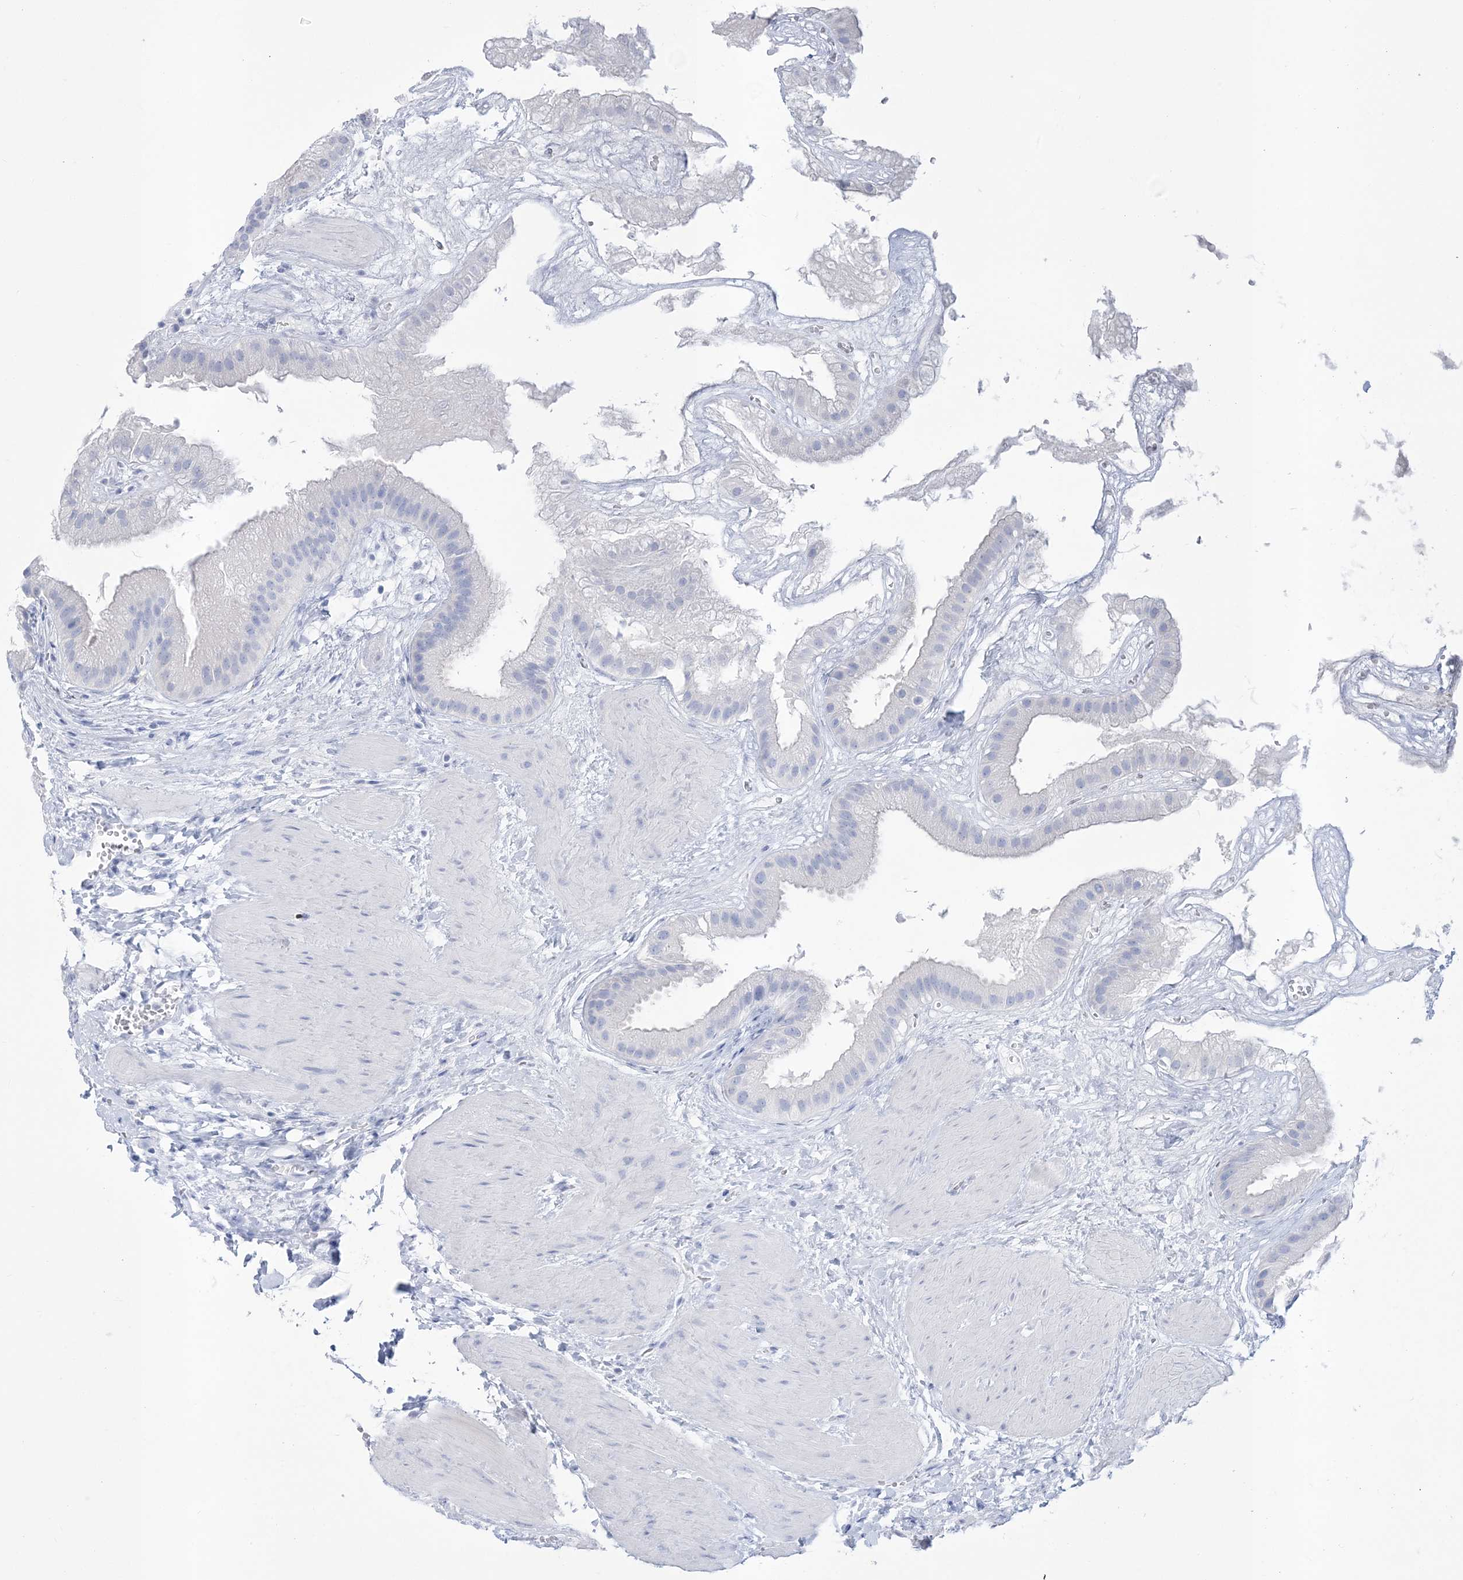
{"staining": {"intensity": "negative", "quantity": "none", "location": "none"}, "tissue": "gallbladder", "cell_type": "Glandular cells", "image_type": "normal", "snomed": [{"axis": "morphology", "description": "Normal tissue, NOS"}, {"axis": "topography", "description": "Gallbladder"}], "caption": "Unremarkable gallbladder was stained to show a protein in brown. There is no significant staining in glandular cells. (Immunohistochemistry, brightfield microscopy, high magnification).", "gene": "RBP2", "patient": {"sex": "male", "age": 55}}